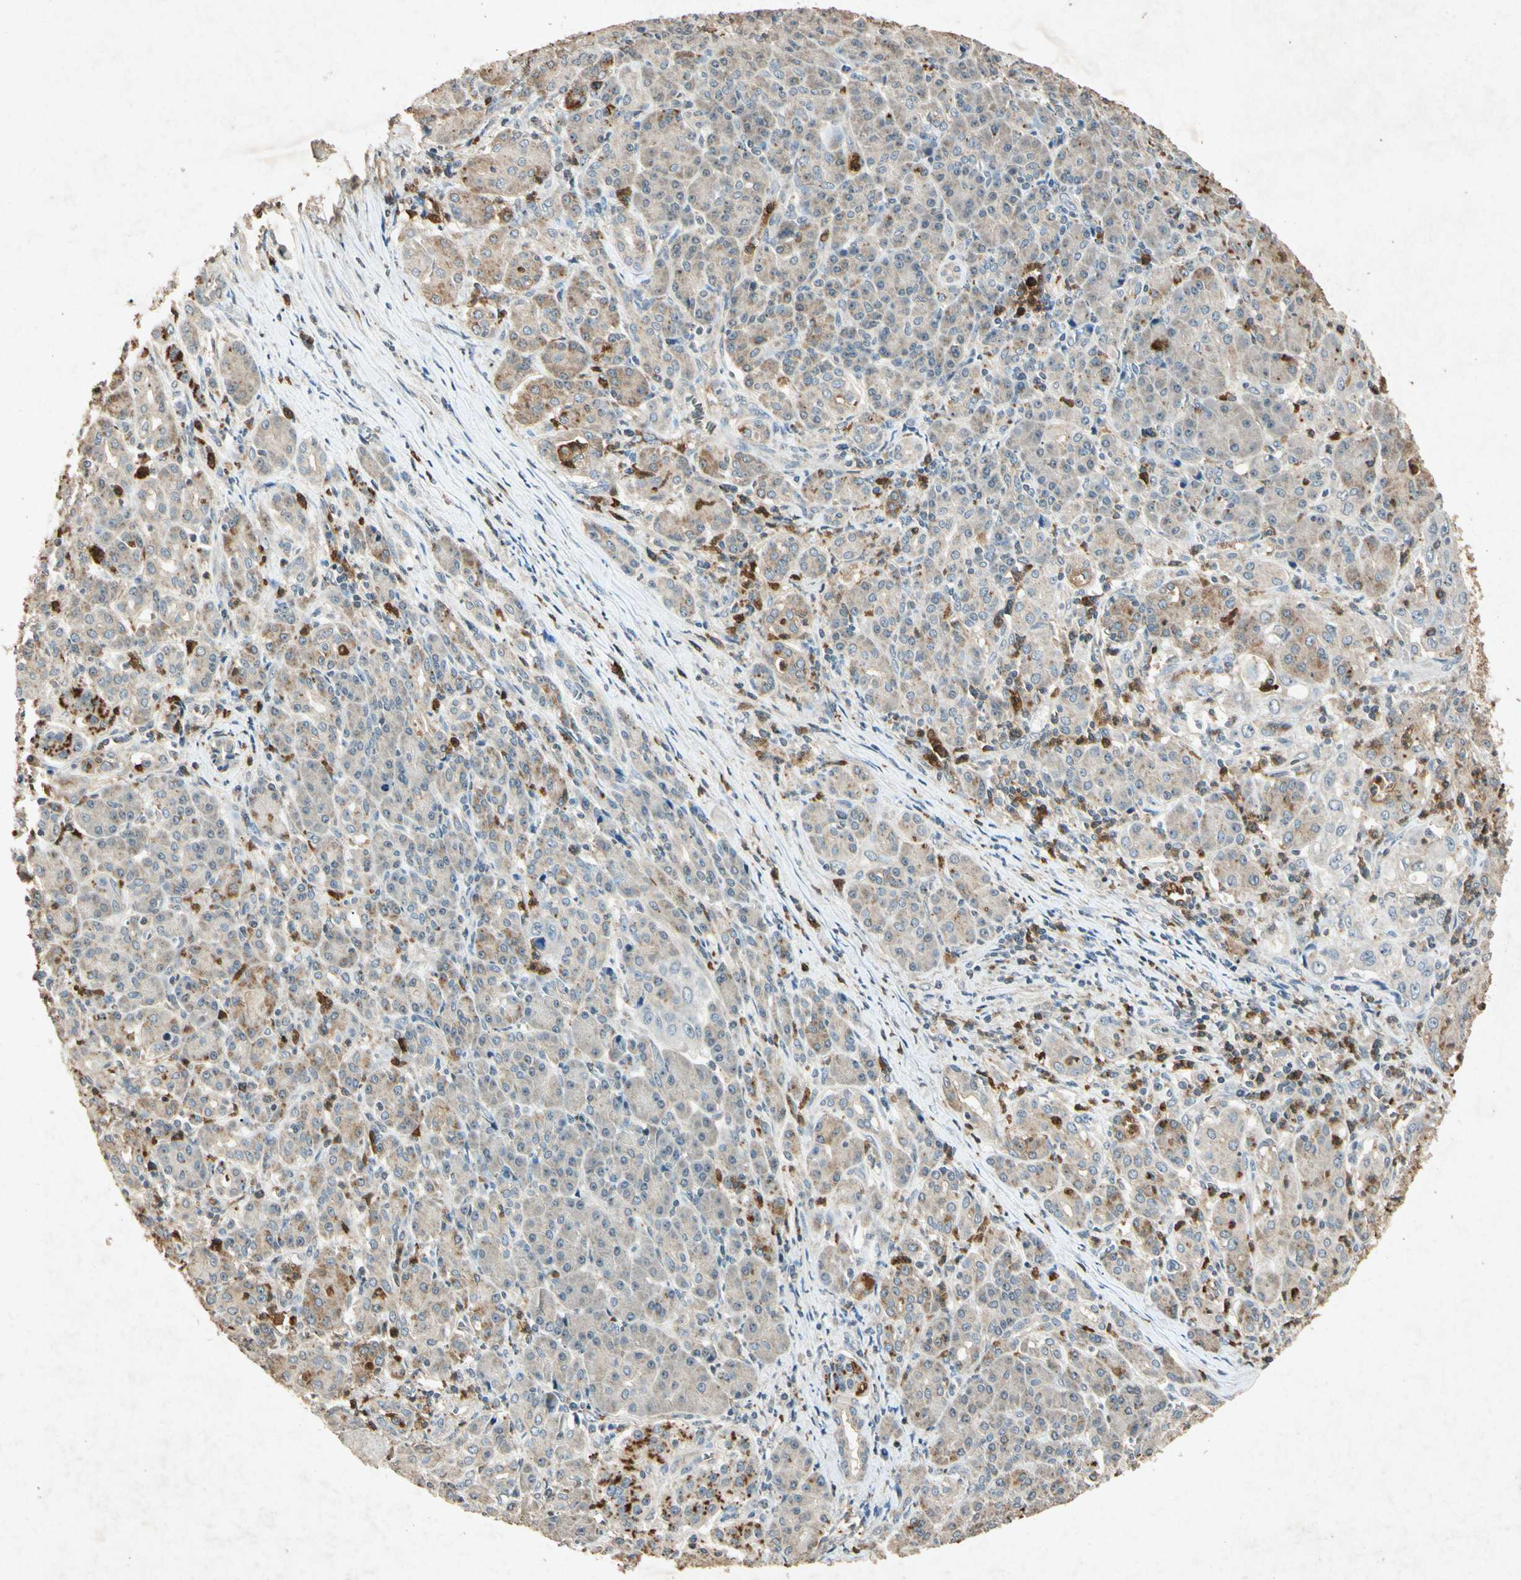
{"staining": {"intensity": "weak", "quantity": ">75%", "location": "cytoplasmic/membranous"}, "tissue": "pancreatic cancer", "cell_type": "Tumor cells", "image_type": "cancer", "snomed": [{"axis": "morphology", "description": "Adenocarcinoma, NOS"}, {"axis": "topography", "description": "Pancreas"}], "caption": "IHC of pancreatic adenocarcinoma reveals low levels of weak cytoplasmic/membranous staining in approximately >75% of tumor cells.", "gene": "MSRB1", "patient": {"sex": "male", "age": 70}}